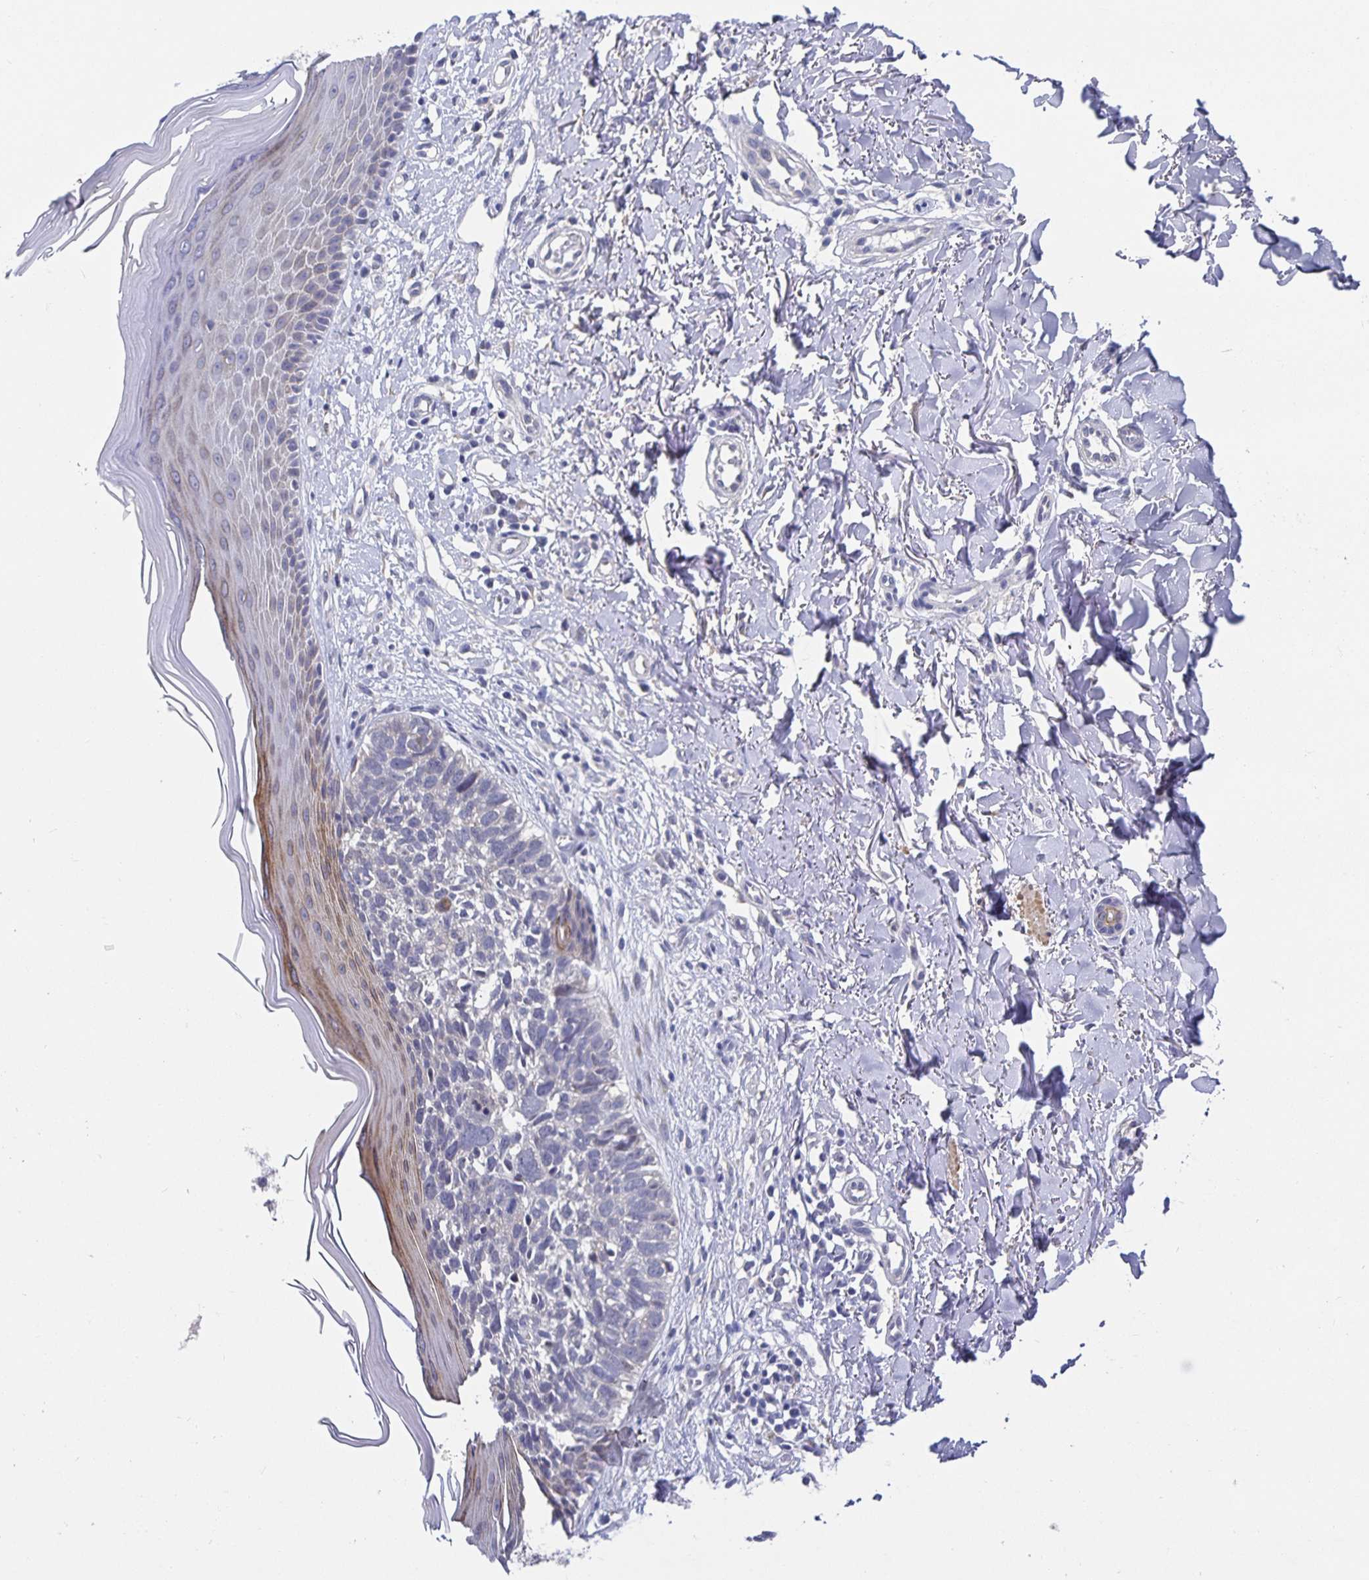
{"staining": {"intensity": "negative", "quantity": "none", "location": "none"}, "tissue": "skin cancer", "cell_type": "Tumor cells", "image_type": "cancer", "snomed": [{"axis": "morphology", "description": "Basal cell carcinoma"}, {"axis": "topography", "description": "Skin"}], "caption": "This is a image of immunohistochemistry (IHC) staining of skin cancer (basal cell carcinoma), which shows no positivity in tumor cells.", "gene": "ZIK1", "patient": {"sex": "female", "age": 45}}